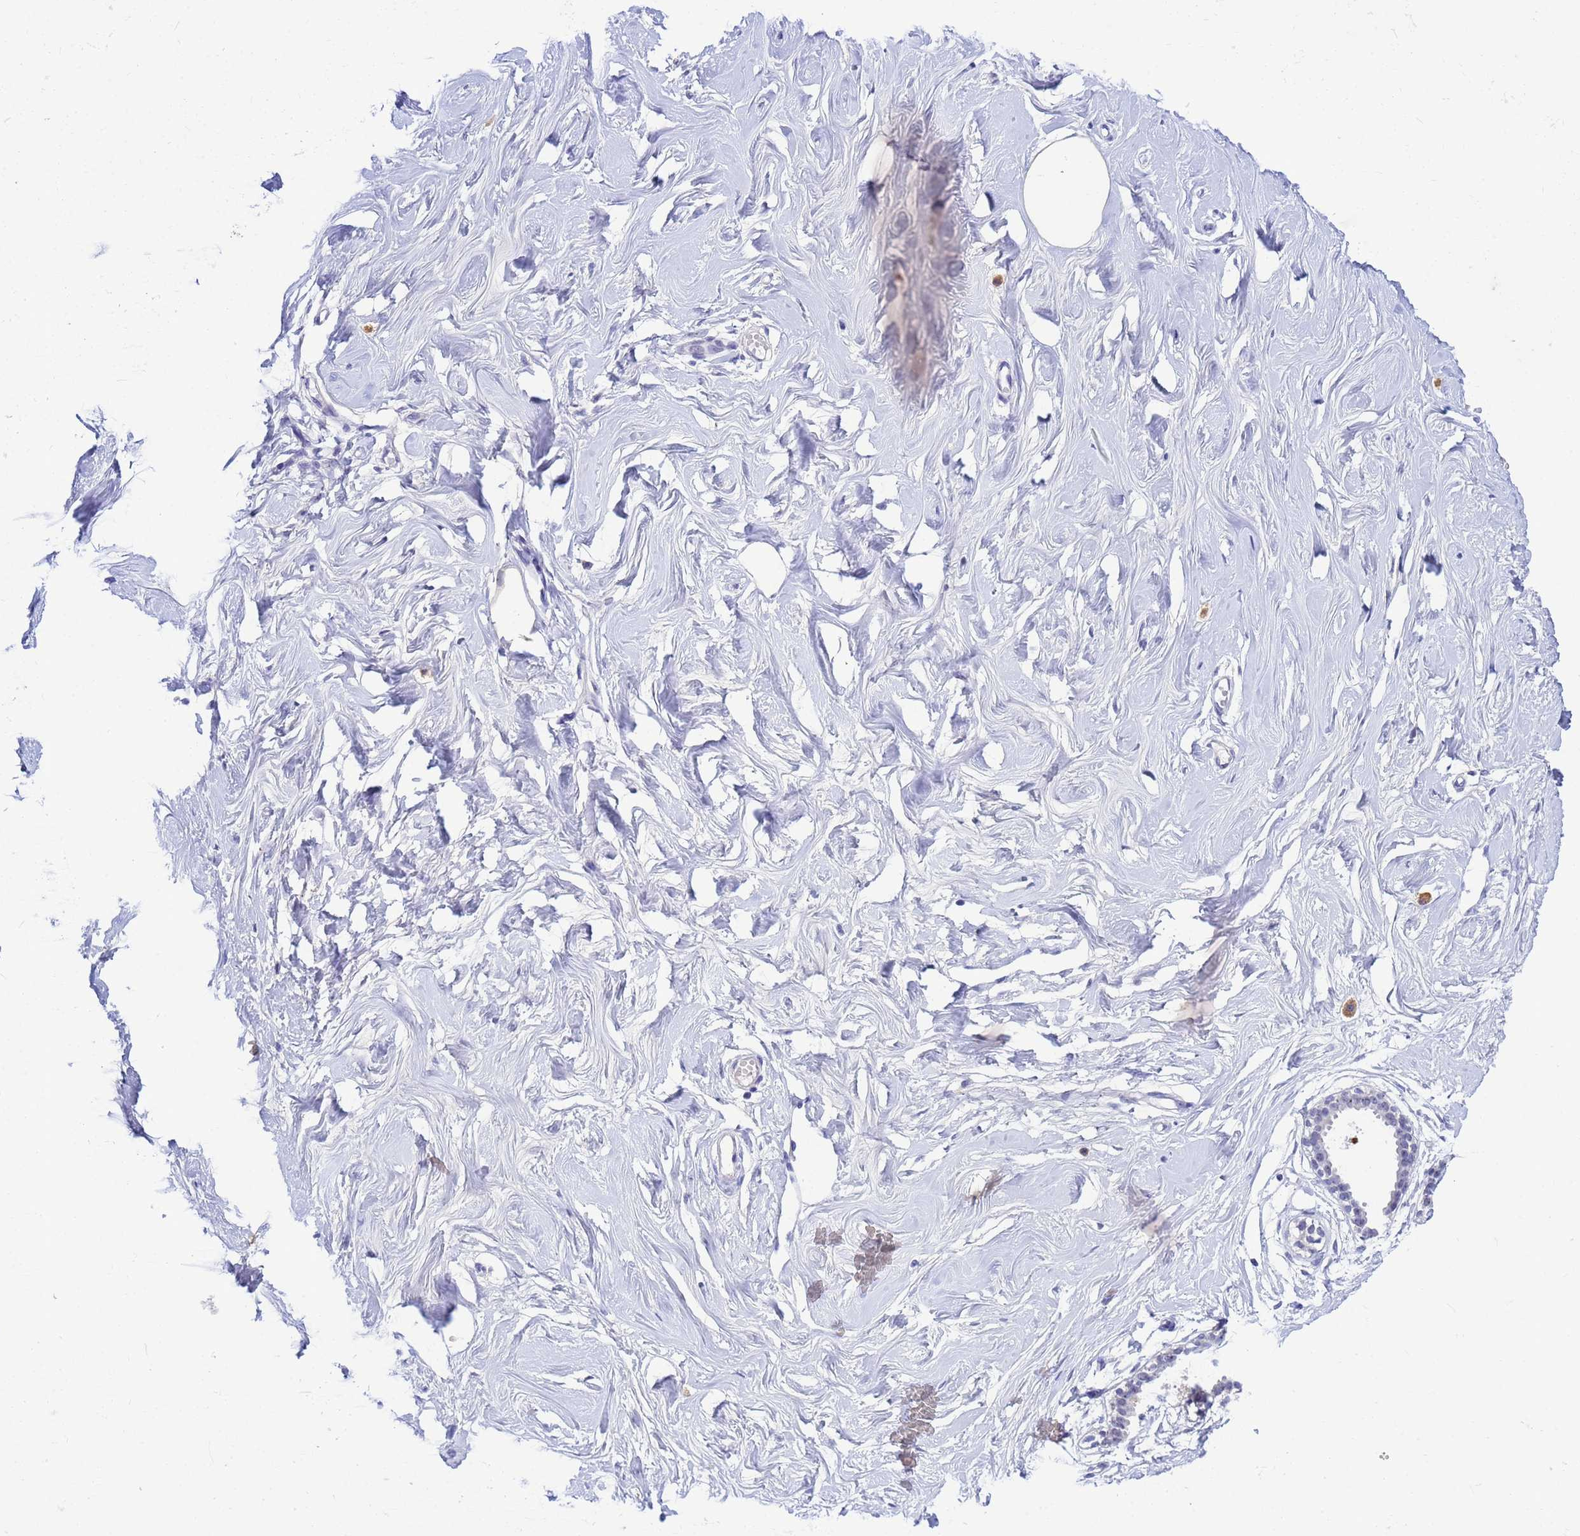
{"staining": {"intensity": "negative", "quantity": "none", "location": "none"}, "tissue": "breast", "cell_type": "Adipocytes", "image_type": "normal", "snomed": [{"axis": "morphology", "description": "Normal tissue, NOS"}, {"axis": "morphology", "description": "Adenoma, NOS"}, {"axis": "topography", "description": "Breast"}], "caption": "An immunohistochemistry (IHC) photomicrograph of normal breast is shown. There is no staining in adipocytes of breast.", "gene": "DMRTC2", "patient": {"sex": "female", "age": 23}}